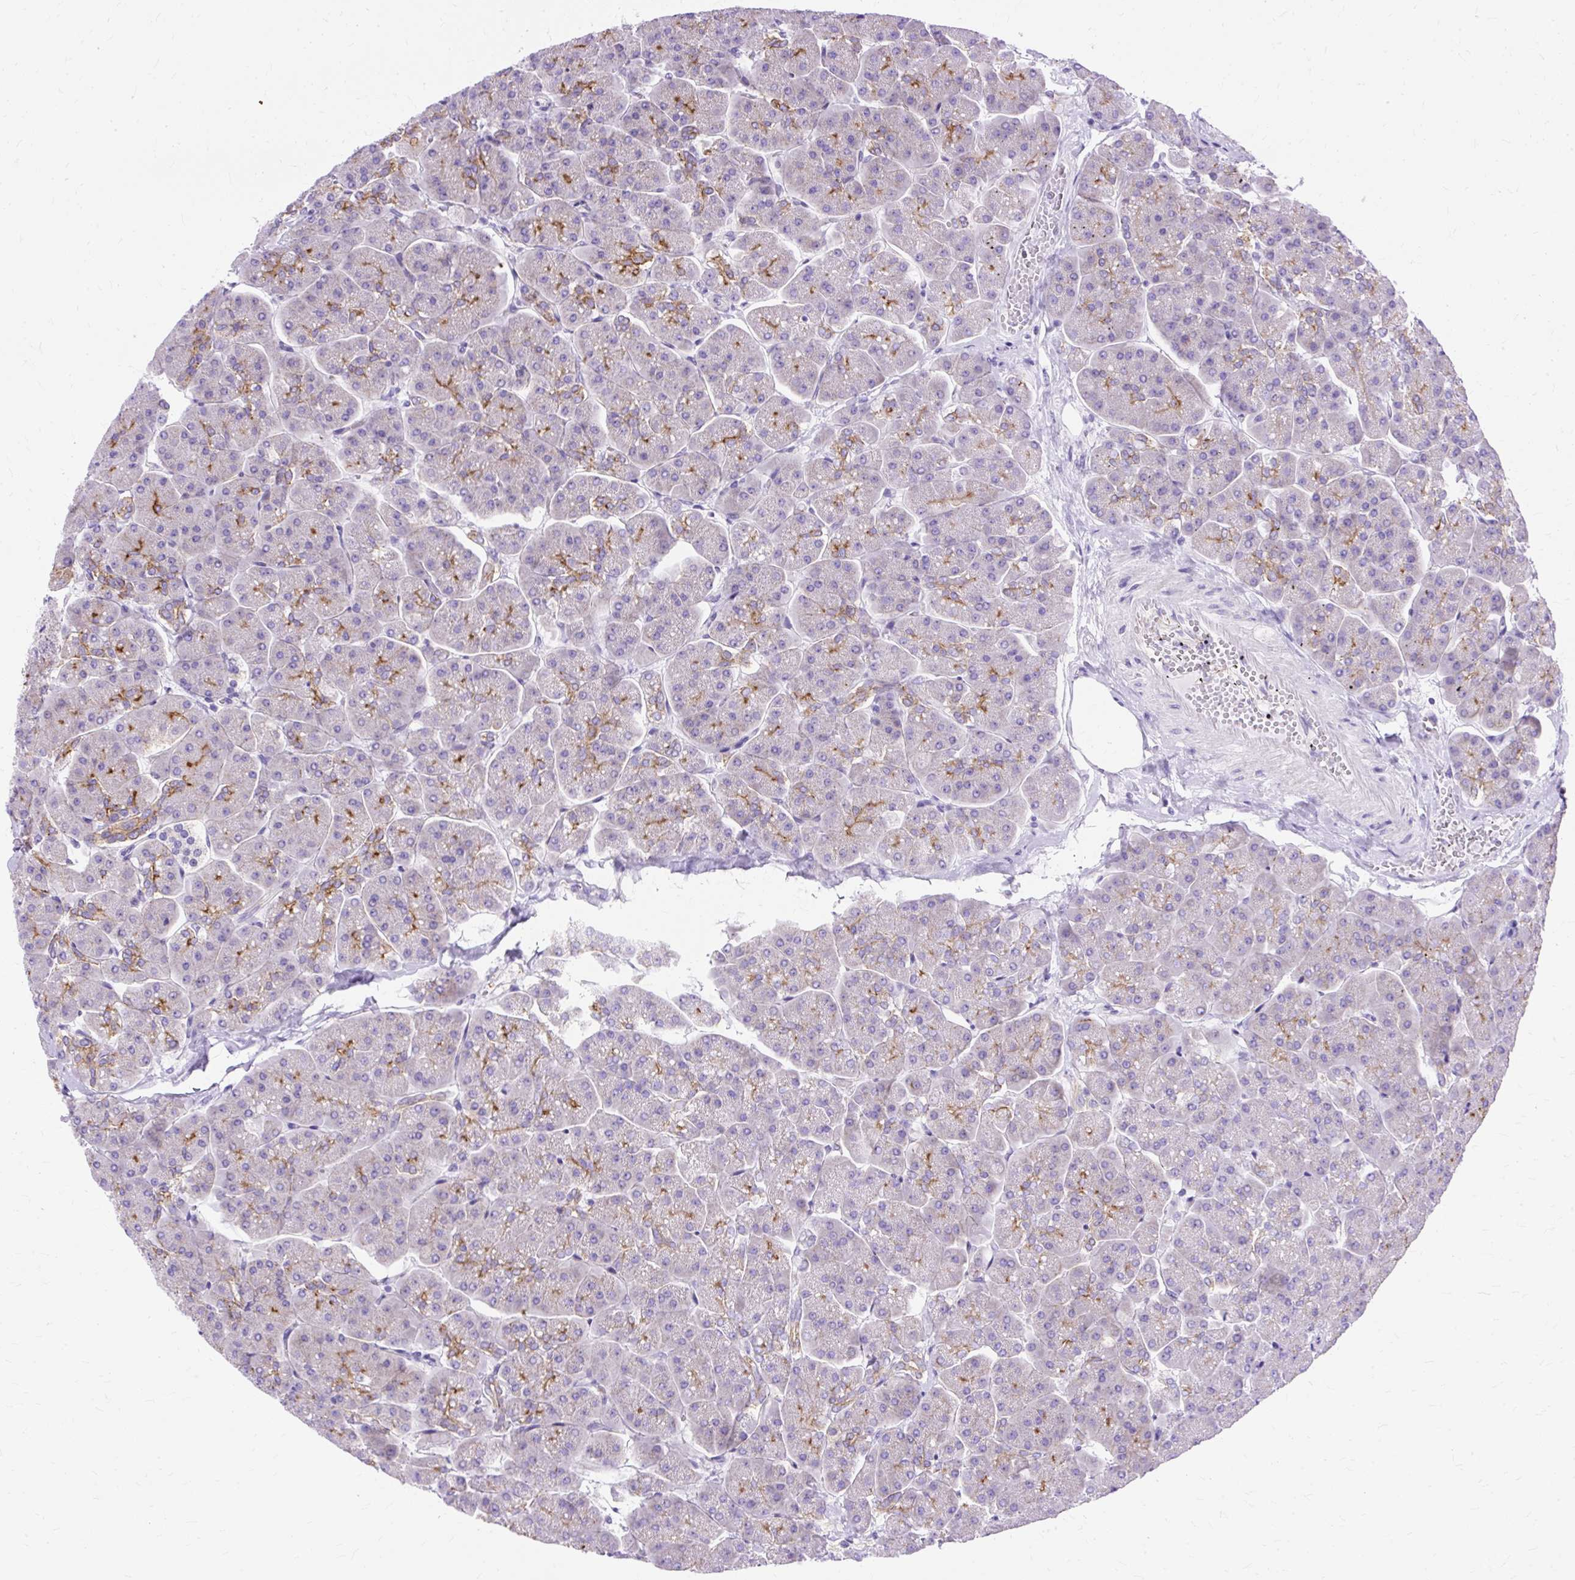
{"staining": {"intensity": "moderate", "quantity": "<25%", "location": "cytoplasmic/membranous"}, "tissue": "pancreas", "cell_type": "Exocrine glandular cells", "image_type": "normal", "snomed": [{"axis": "morphology", "description": "Normal tissue, NOS"}, {"axis": "topography", "description": "Pancreas"}, {"axis": "topography", "description": "Peripheral nerve tissue"}], "caption": "Protein analysis of normal pancreas demonstrates moderate cytoplasmic/membranous positivity in about <25% of exocrine glandular cells.", "gene": "MYO6", "patient": {"sex": "male", "age": 54}}